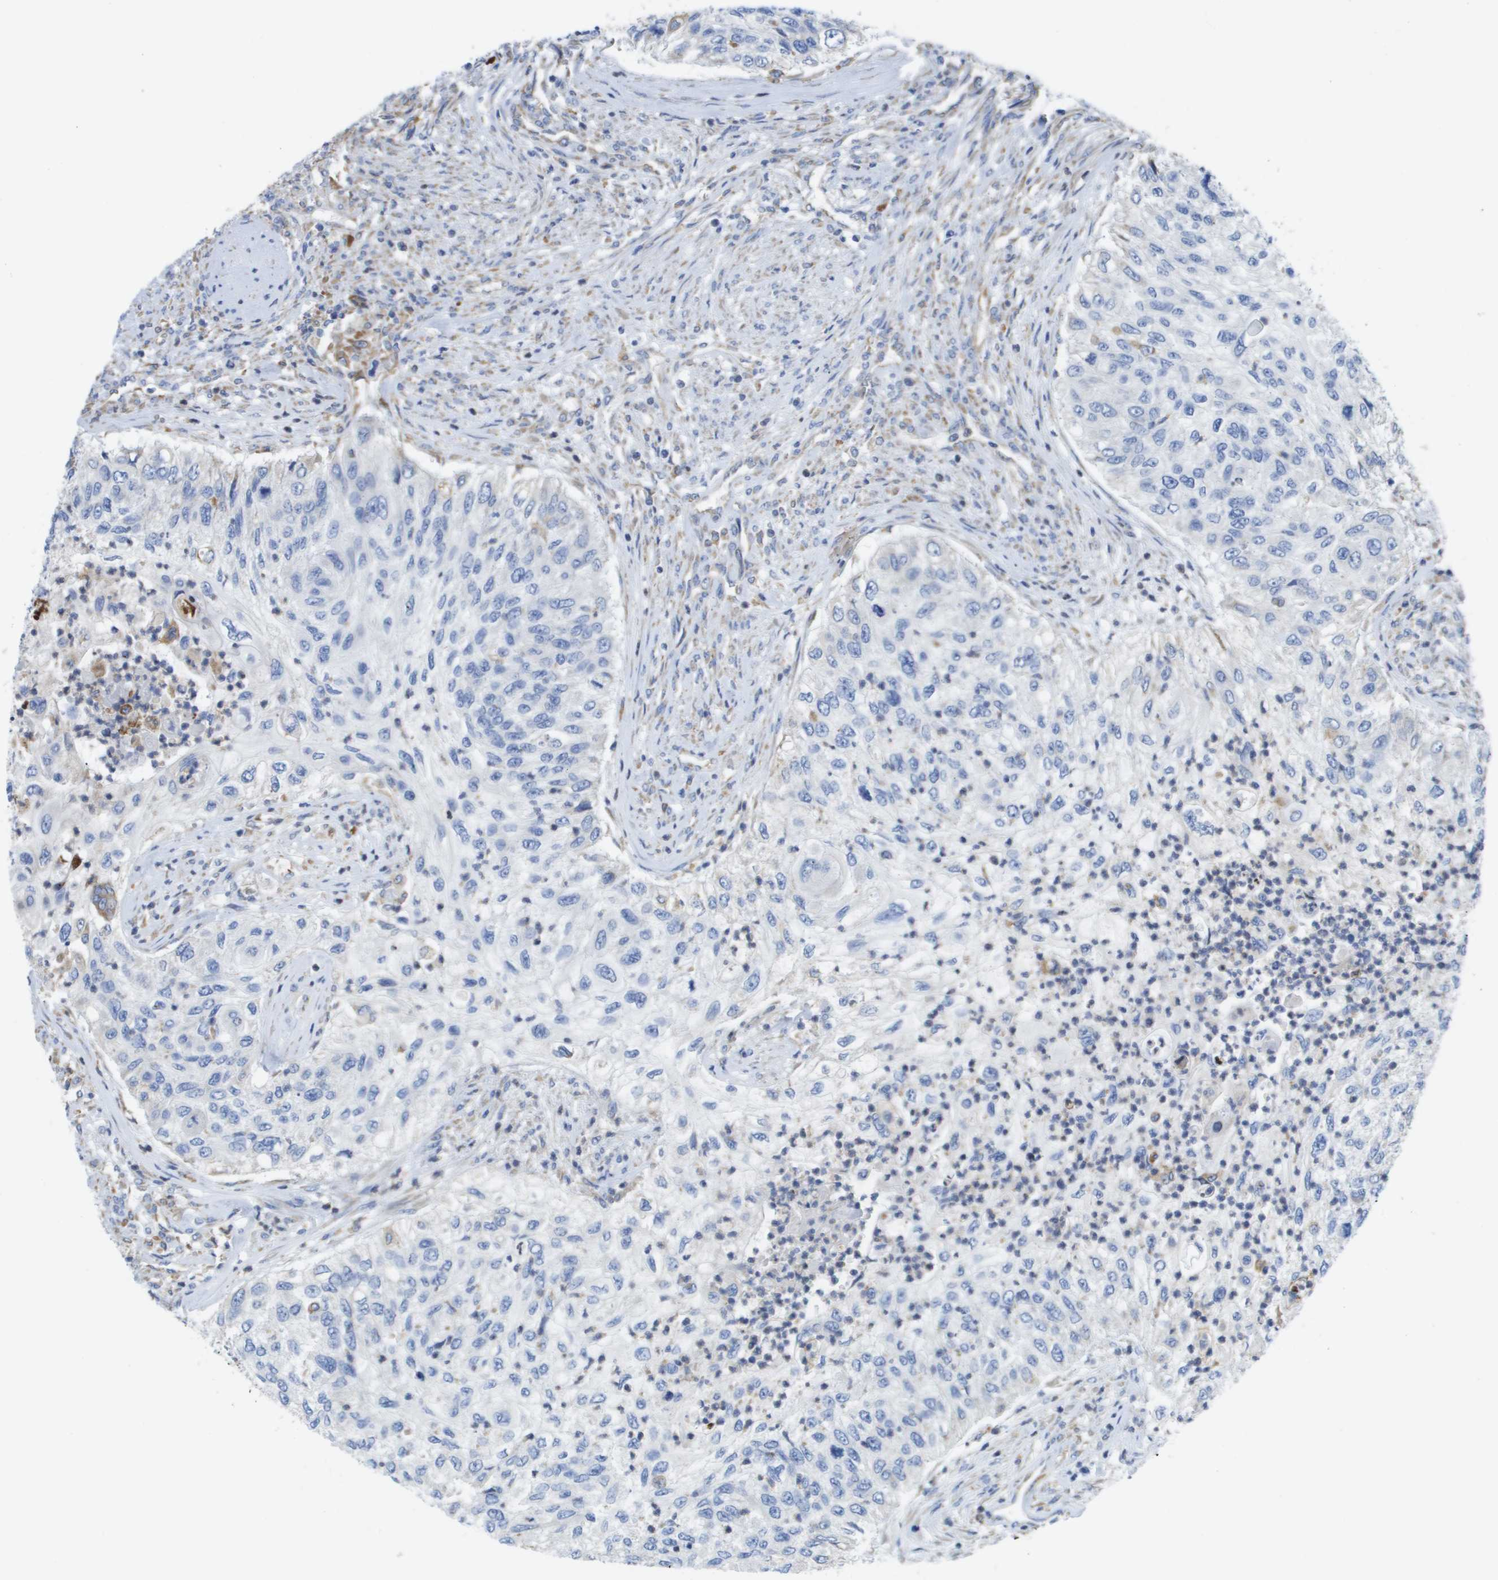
{"staining": {"intensity": "negative", "quantity": "none", "location": "none"}, "tissue": "urothelial cancer", "cell_type": "Tumor cells", "image_type": "cancer", "snomed": [{"axis": "morphology", "description": "Urothelial carcinoma, High grade"}, {"axis": "topography", "description": "Urinary bladder"}], "caption": "Immunohistochemistry of human high-grade urothelial carcinoma exhibits no positivity in tumor cells. (Stains: DAB (3,3'-diaminobenzidine) immunohistochemistry (IHC) with hematoxylin counter stain, Microscopy: brightfield microscopy at high magnification).", "gene": "SDR42E1", "patient": {"sex": "female", "age": 60}}